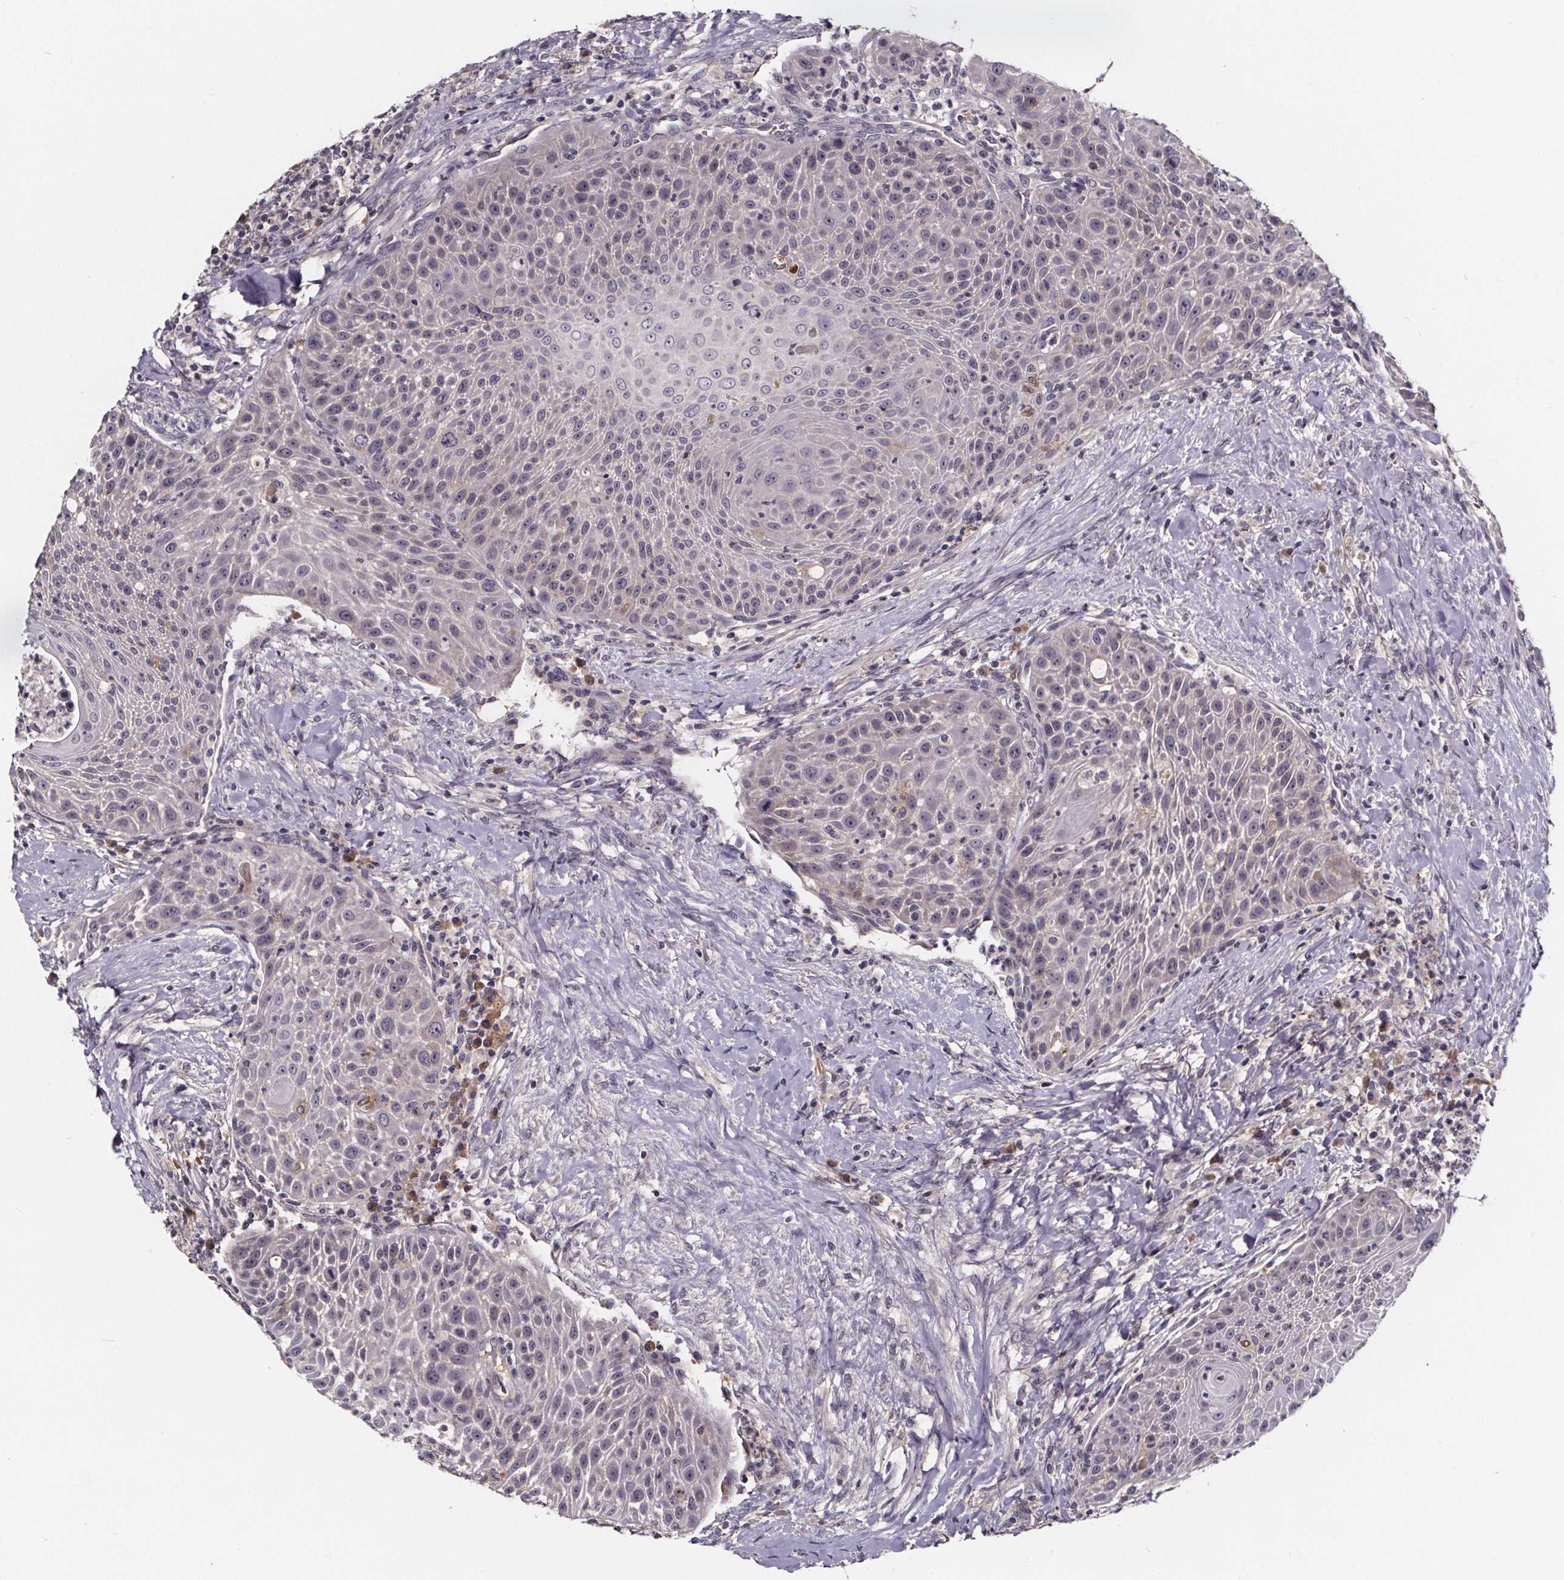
{"staining": {"intensity": "negative", "quantity": "none", "location": "none"}, "tissue": "head and neck cancer", "cell_type": "Tumor cells", "image_type": "cancer", "snomed": [{"axis": "morphology", "description": "Squamous cell carcinoma, NOS"}, {"axis": "topography", "description": "Head-Neck"}], "caption": "Tumor cells are negative for protein expression in human head and neck squamous cell carcinoma.", "gene": "NPHP4", "patient": {"sex": "male", "age": 69}}